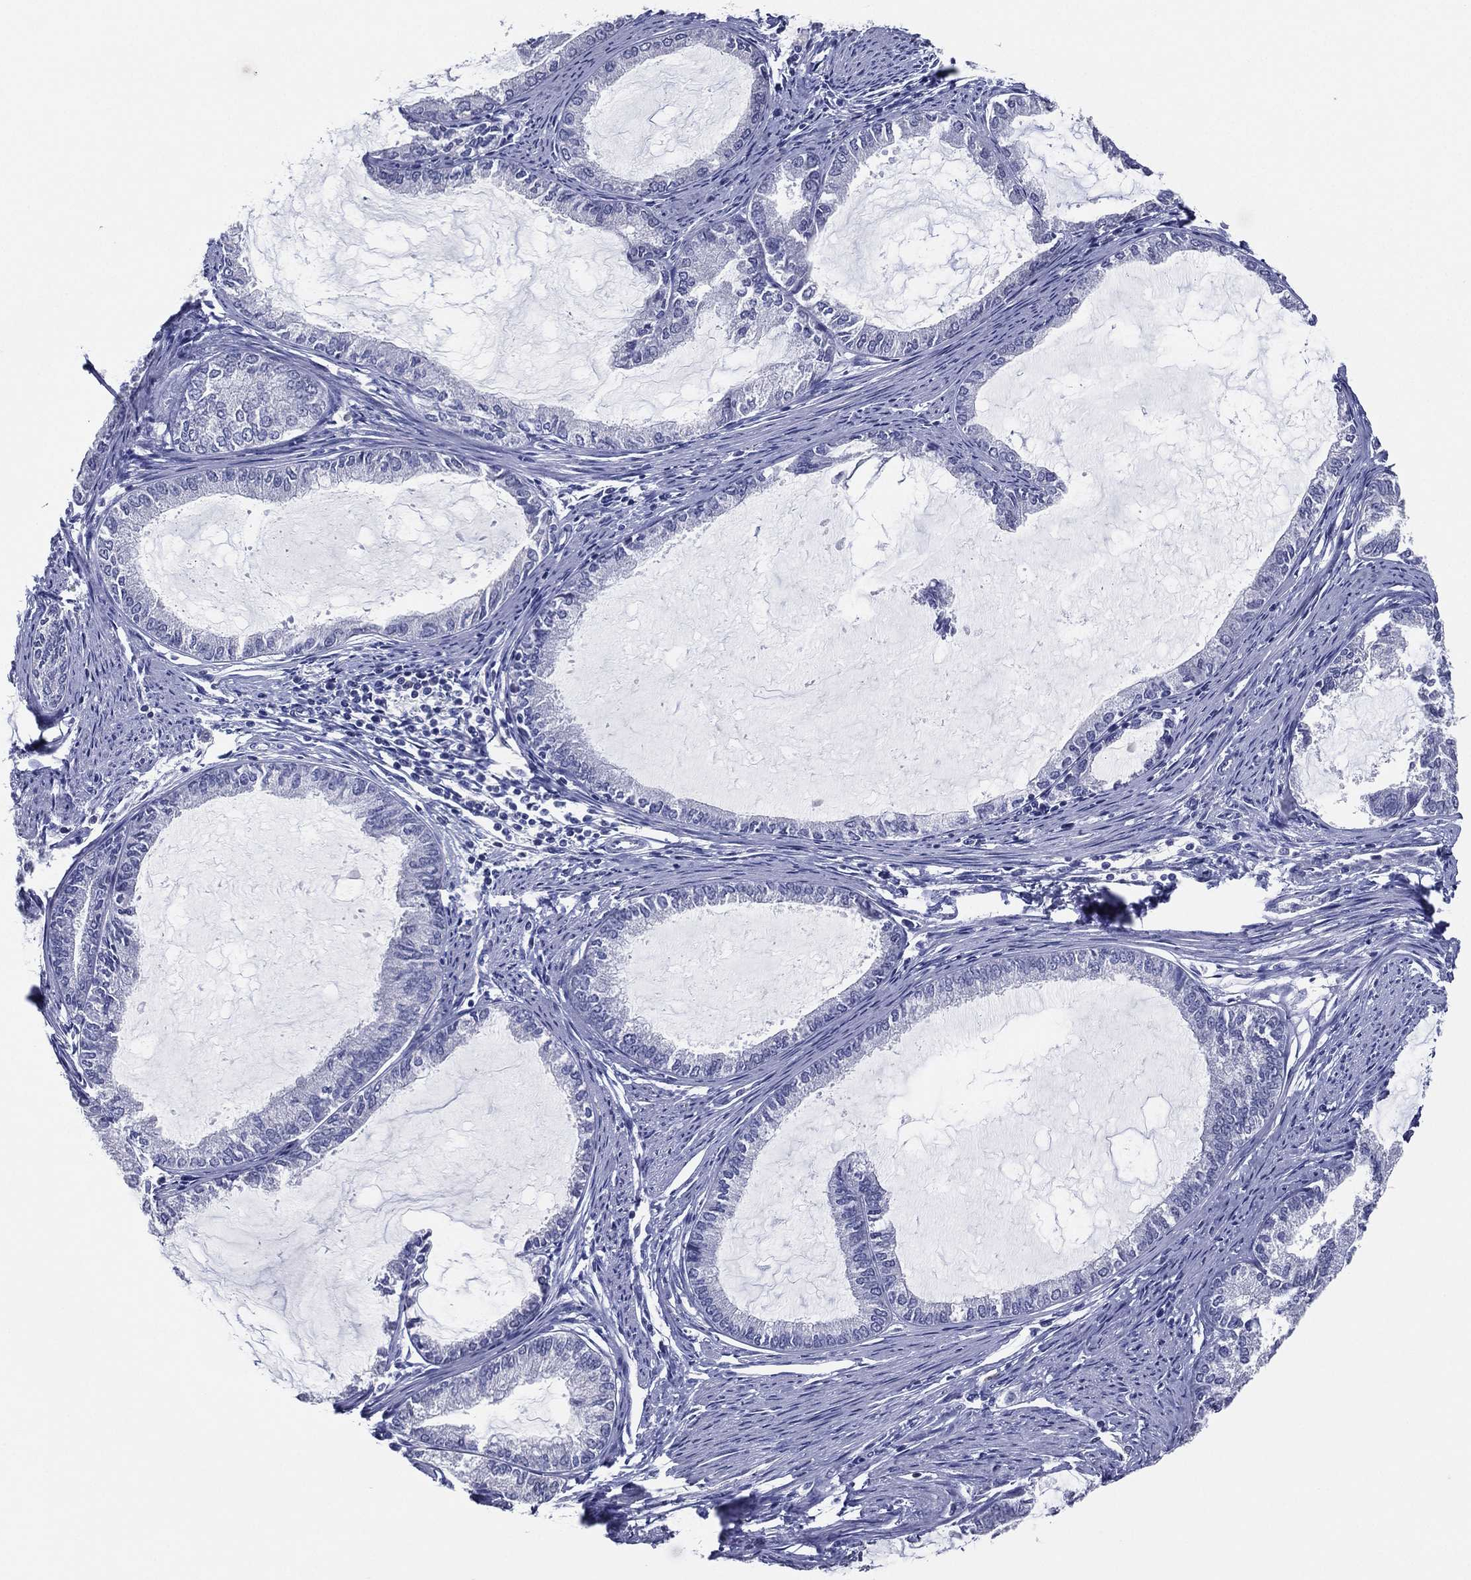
{"staining": {"intensity": "weak", "quantity": "<25%", "location": "nuclear"}, "tissue": "endometrial cancer", "cell_type": "Tumor cells", "image_type": "cancer", "snomed": [{"axis": "morphology", "description": "Adenocarcinoma, NOS"}, {"axis": "topography", "description": "Endometrium"}], "caption": "Tumor cells show no significant staining in endometrial adenocarcinoma.", "gene": "TFAP2A", "patient": {"sex": "female", "age": 86}}